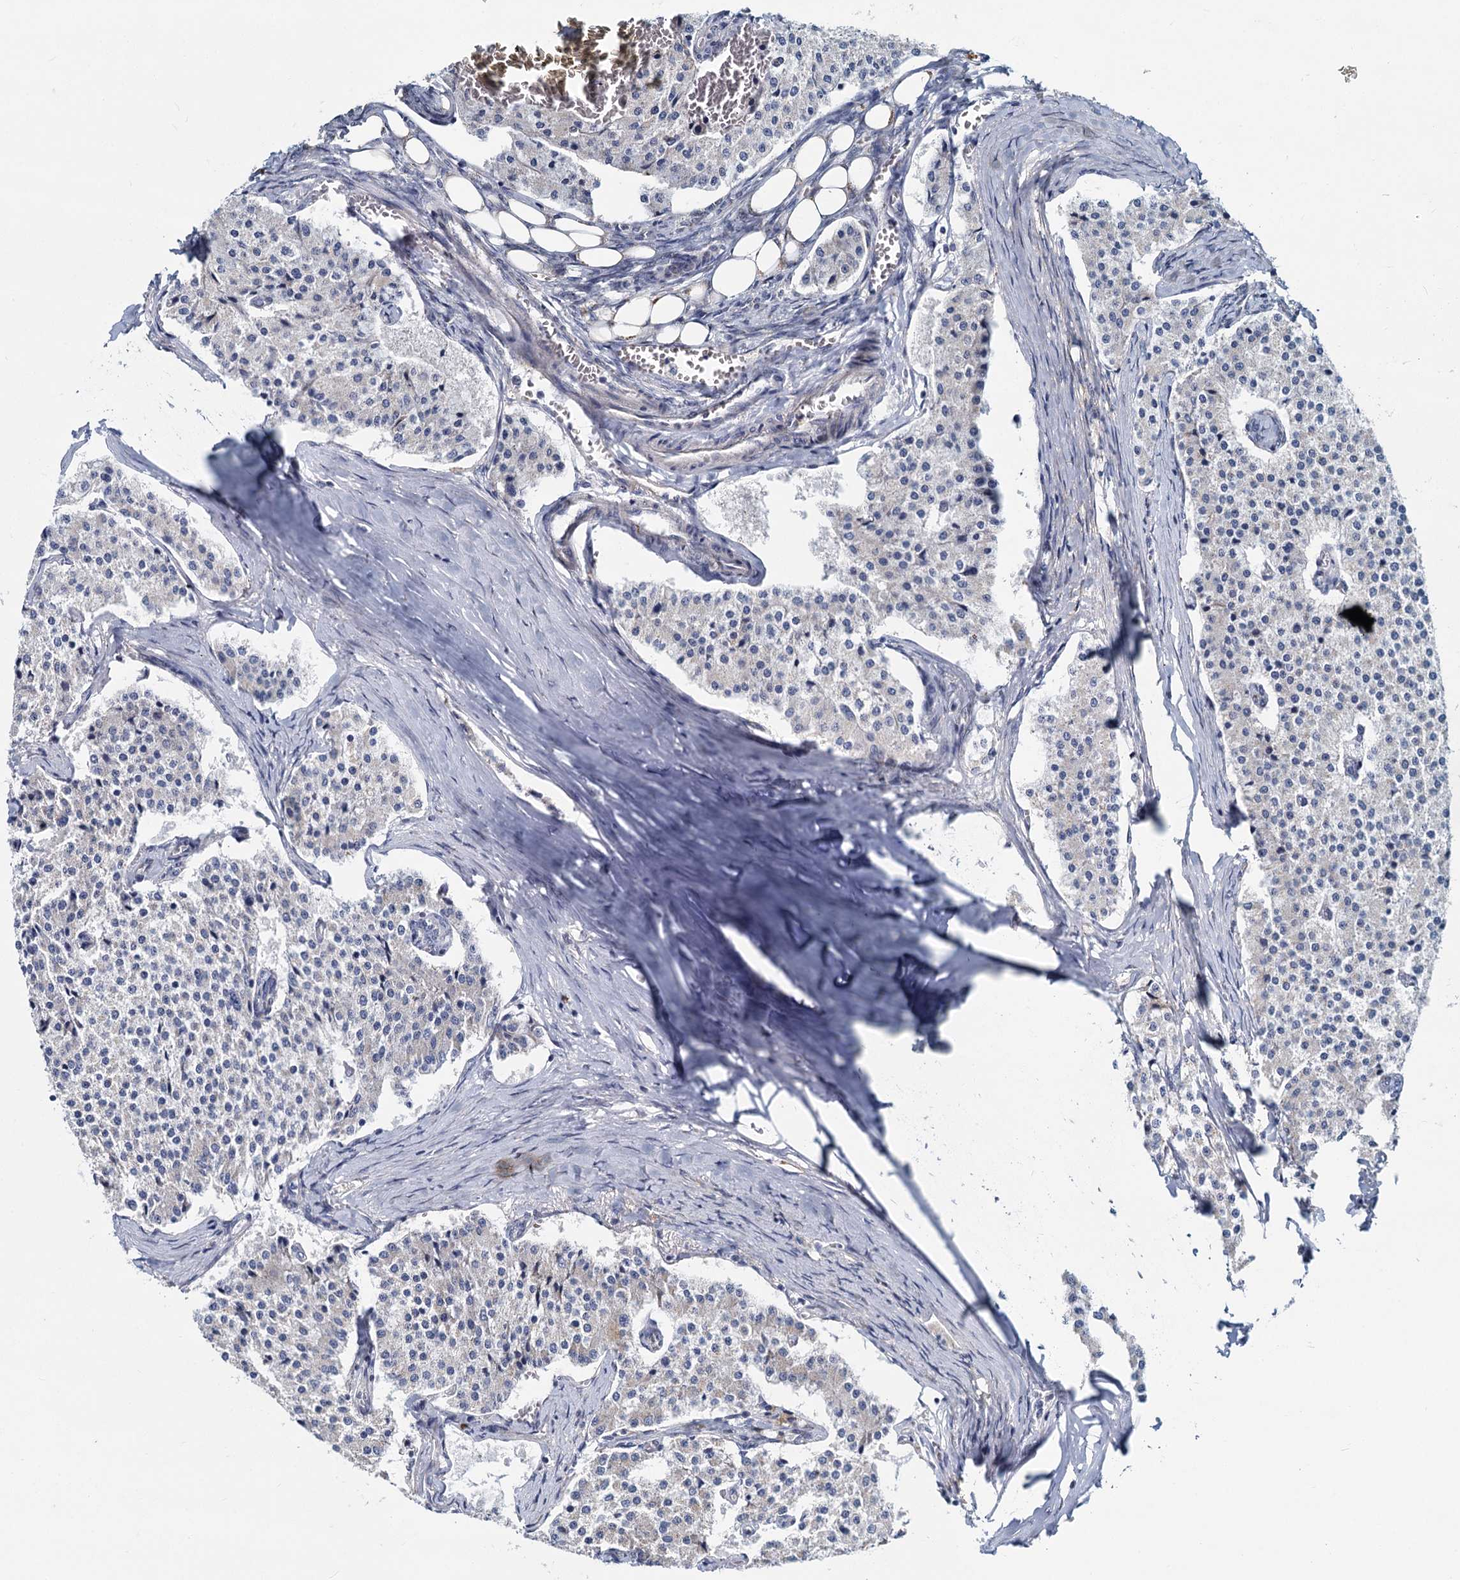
{"staining": {"intensity": "negative", "quantity": "none", "location": "none"}, "tissue": "carcinoid", "cell_type": "Tumor cells", "image_type": "cancer", "snomed": [{"axis": "morphology", "description": "Carcinoid, malignant, NOS"}, {"axis": "topography", "description": "Colon"}], "caption": "Human carcinoid stained for a protein using immunohistochemistry reveals no expression in tumor cells.", "gene": "DCUN1D2", "patient": {"sex": "female", "age": 52}}